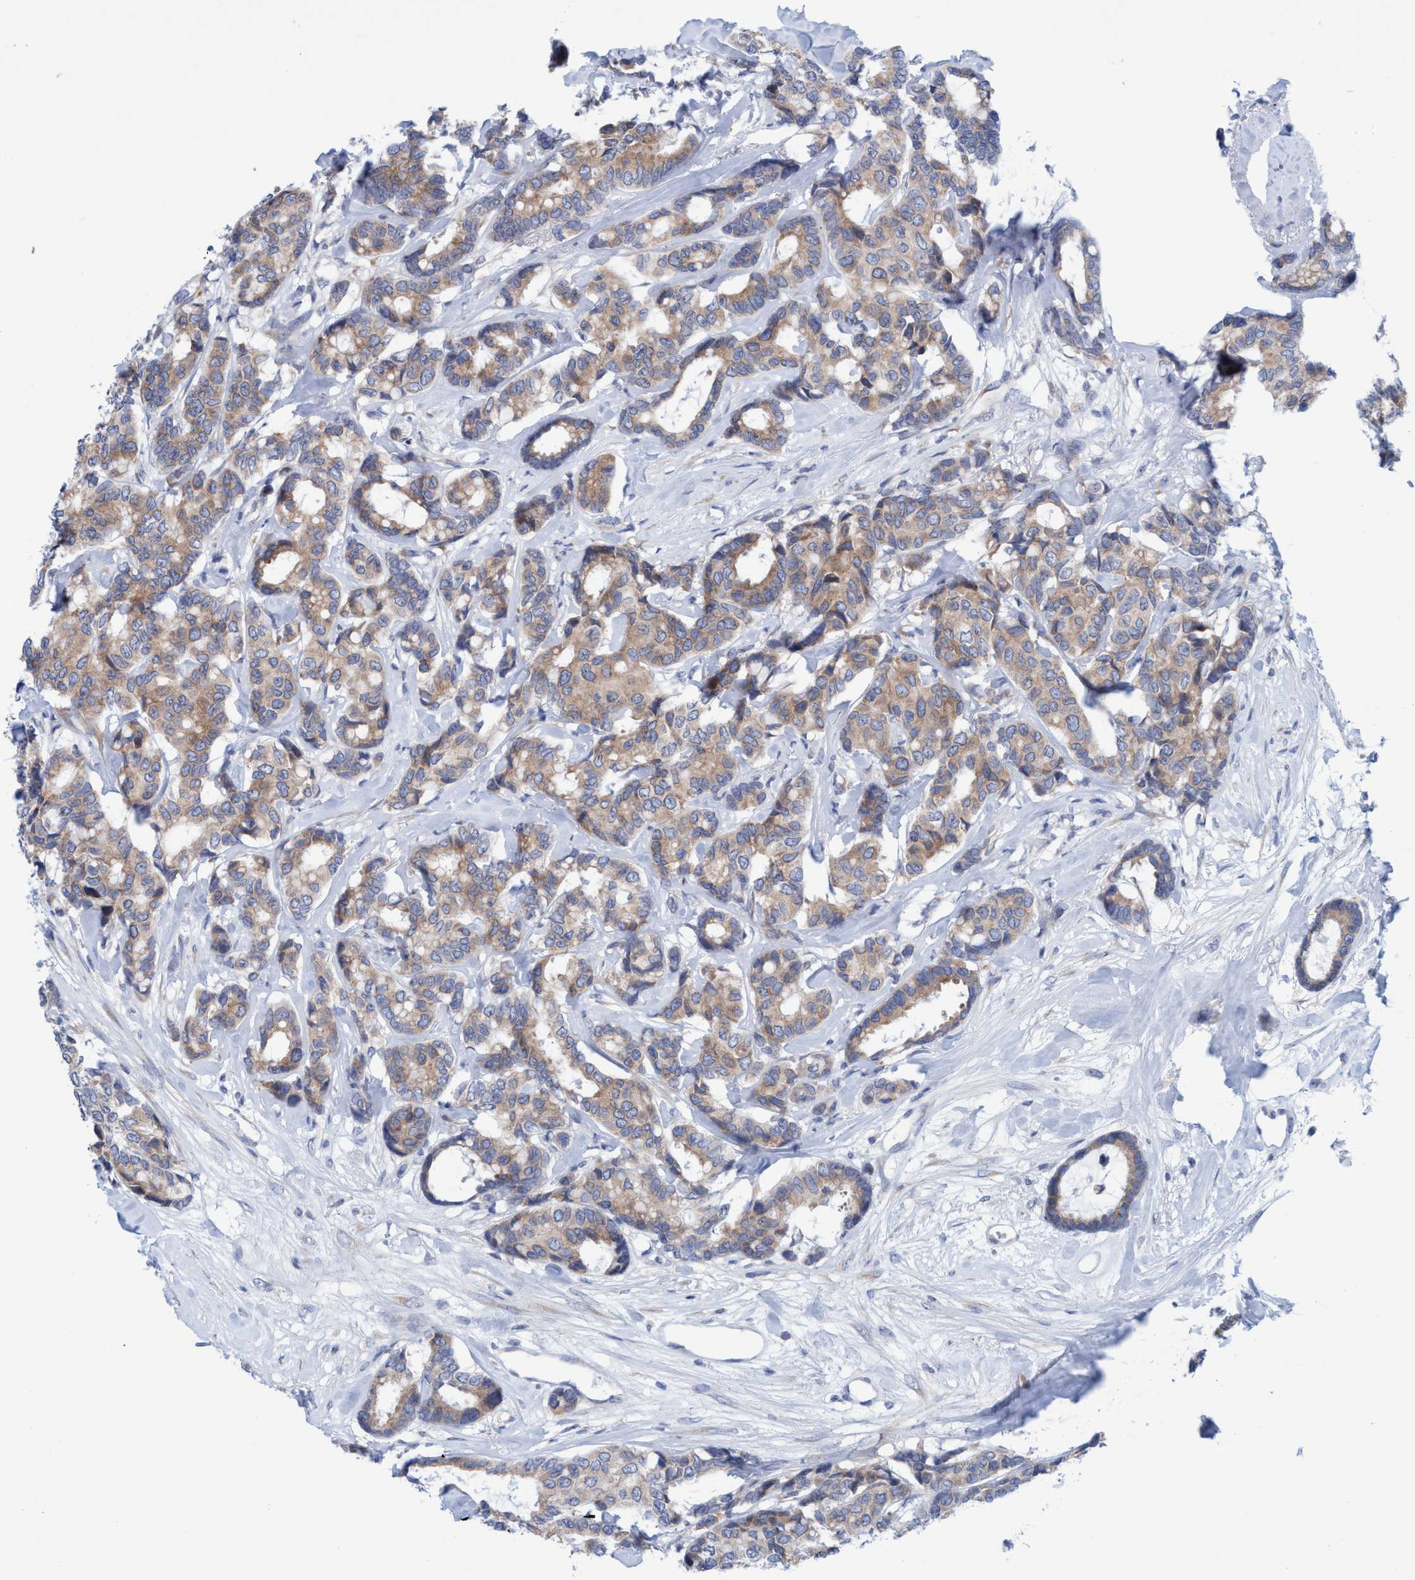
{"staining": {"intensity": "moderate", "quantity": ">75%", "location": "cytoplasmic/membranous"}, "tissue": "breast cancer", "cell_type": "Tumor cells", "image_type": "cancer", "snomed": [{"axis": "morphology", "description": "Duct carcinoma"}, {"axis": "topography", "description": "Breast"}], "caption": "Infiltrating ductal carcinoma (breast) was stained to show a protein in brown. There is medium levels of moderate cytoplasmic/membranous staining in about >75% of tumor cells.", "gene": "RSAD1", "patient": {"sex": "female", "age": 87}}